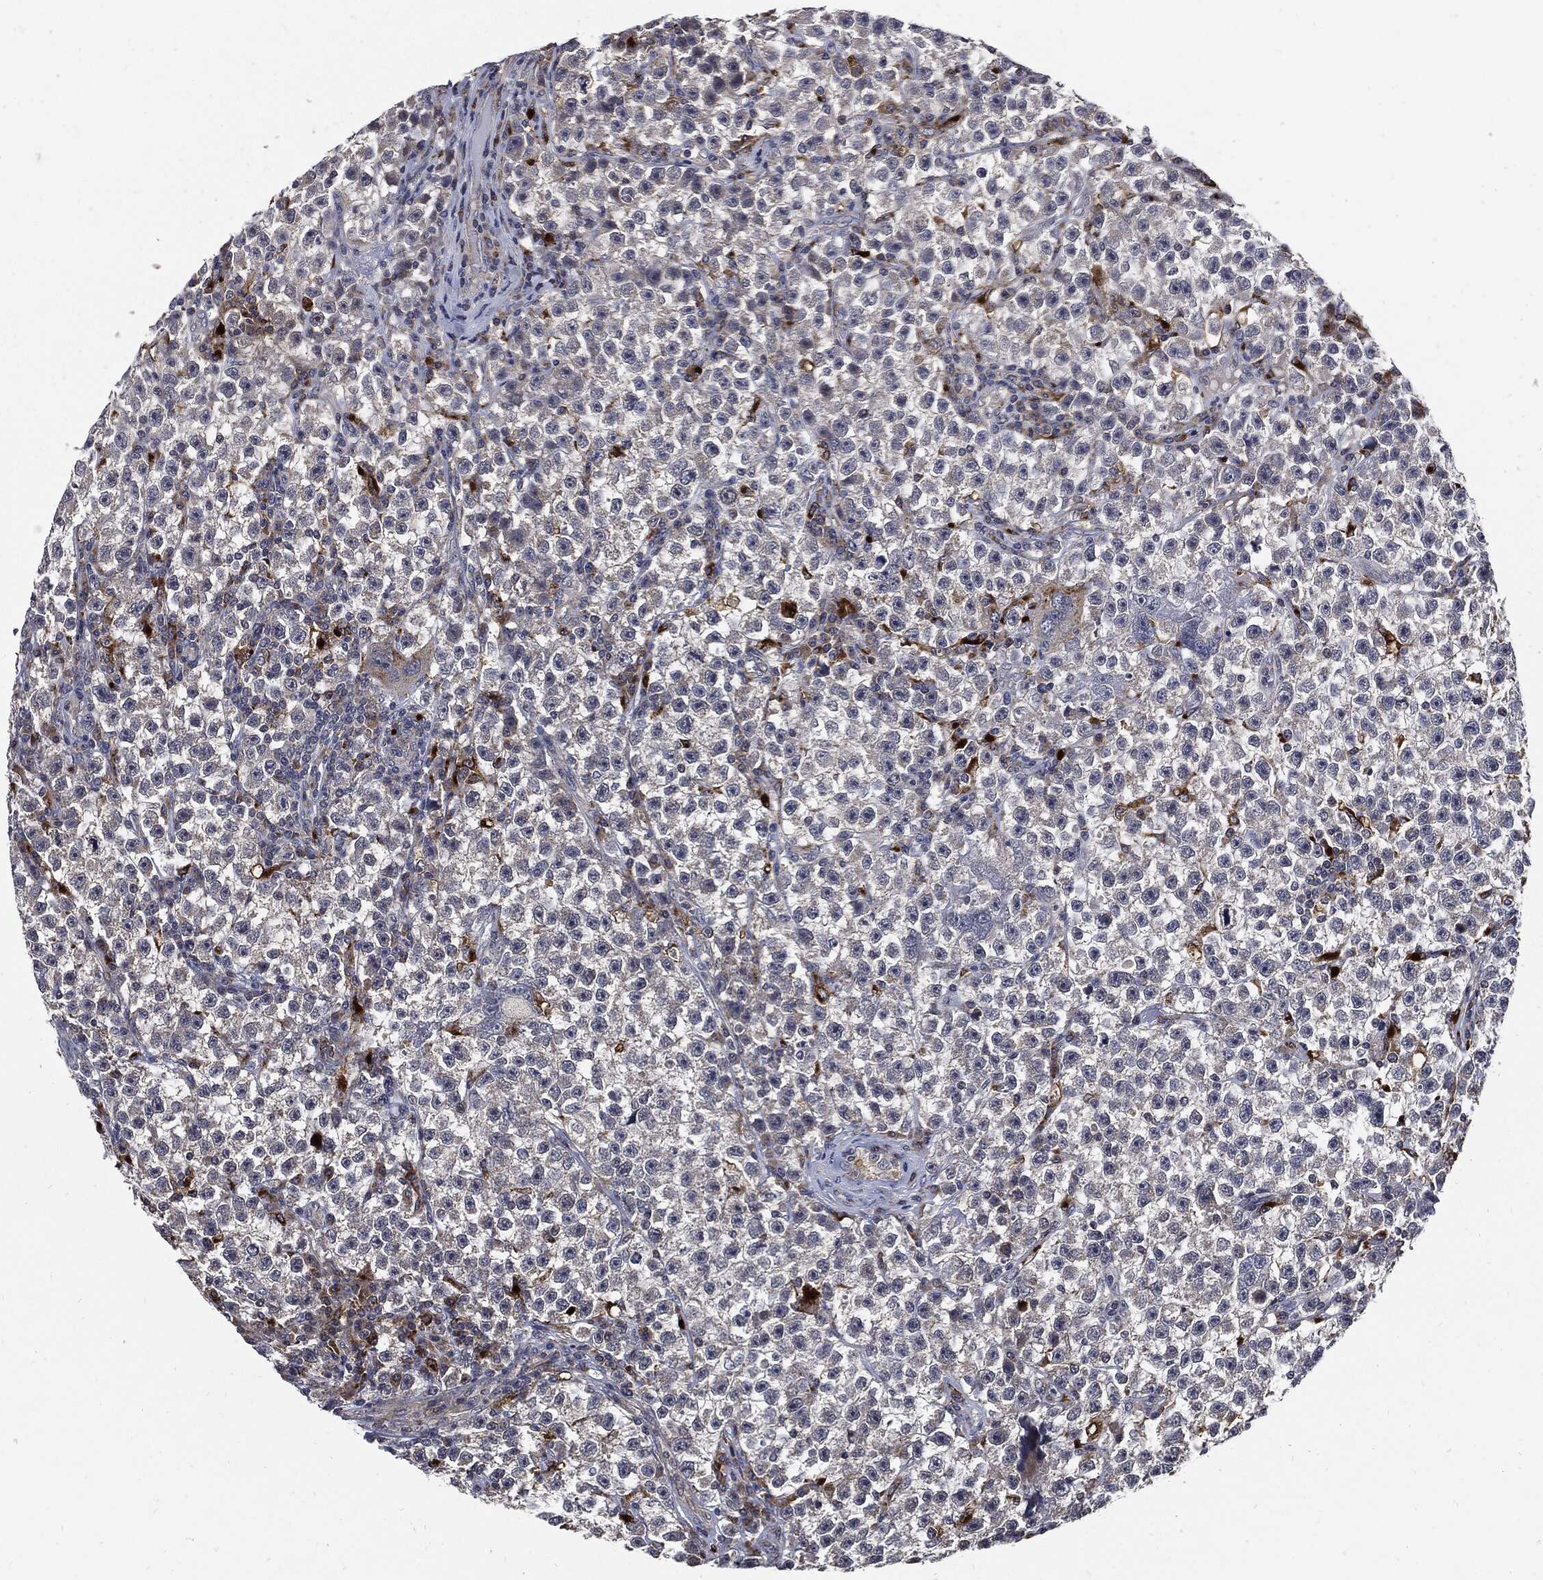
{"staining": {"intensity": "negative", "quantity": "none", "location": "none"}, "tissue": "testis cancer", "cell_type": "Tumor cells", "image_type": "cancer", "snomed": [{"axis": "morphology", "description": "Seminoma, NOS"}, {"axis": "topography", "description": "Testis"}], "caption": "Tumor cells are negative for brown protein staining in testis seminoma.", "gene": "SLC31A2", "patient": {"sex": "male", "age": 22}}